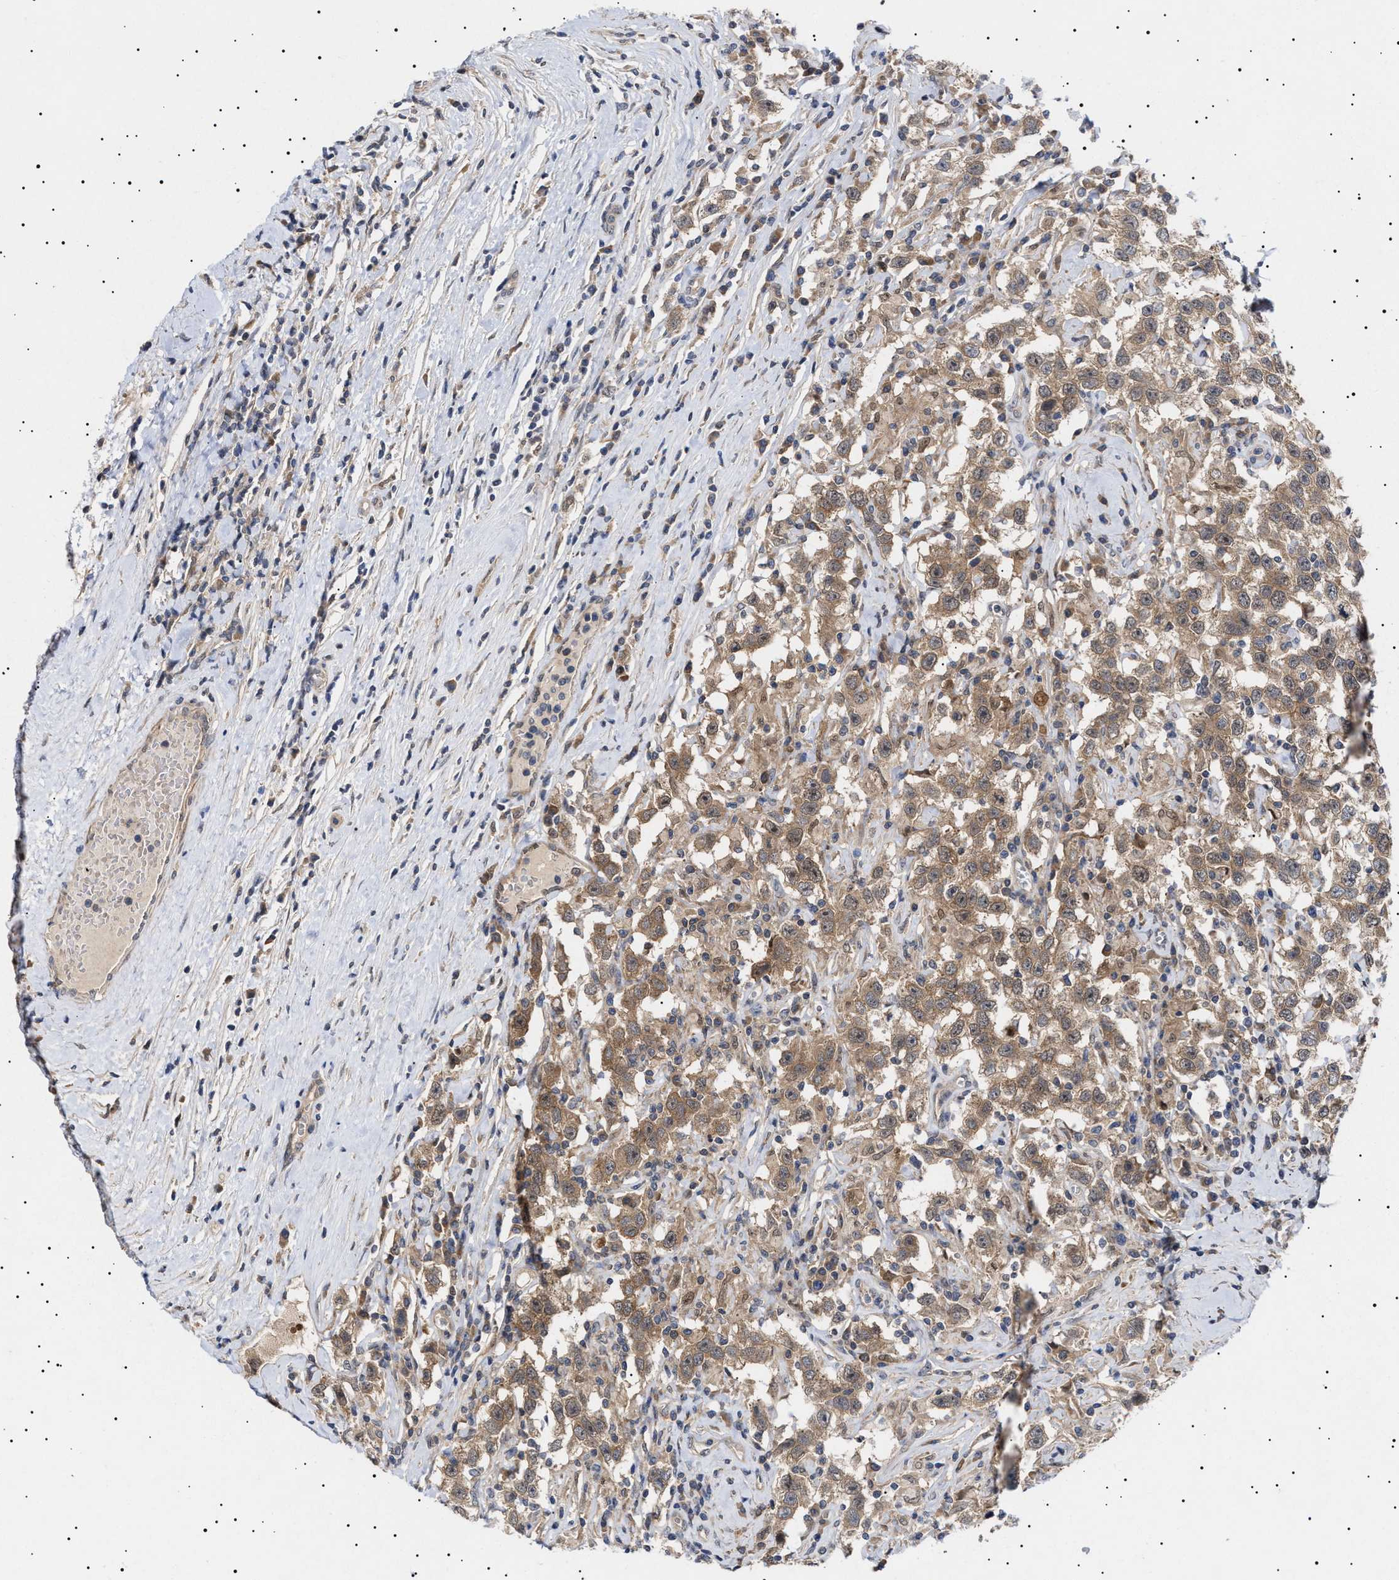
{"staining": {"intensity": "moderate", "quantity": ">75%", "location": "cytoplasmic/membranous"}, "tissue": "testis cancer", "cell_type": "Tumor cells", "image_type": "cancer", "snomed": [{"axis": "morphology", "description": "Seminoma, NOS"}, {"axis": "topography", "description": "Testis"}], "caption": "This is an image of IHC staining of seminoma (testis), which shows moderate expression in the cytoplasmic/membranous of tumor cells.", "gene": "NPLOC4", "patient": {"sex": "male", "age": 41}}